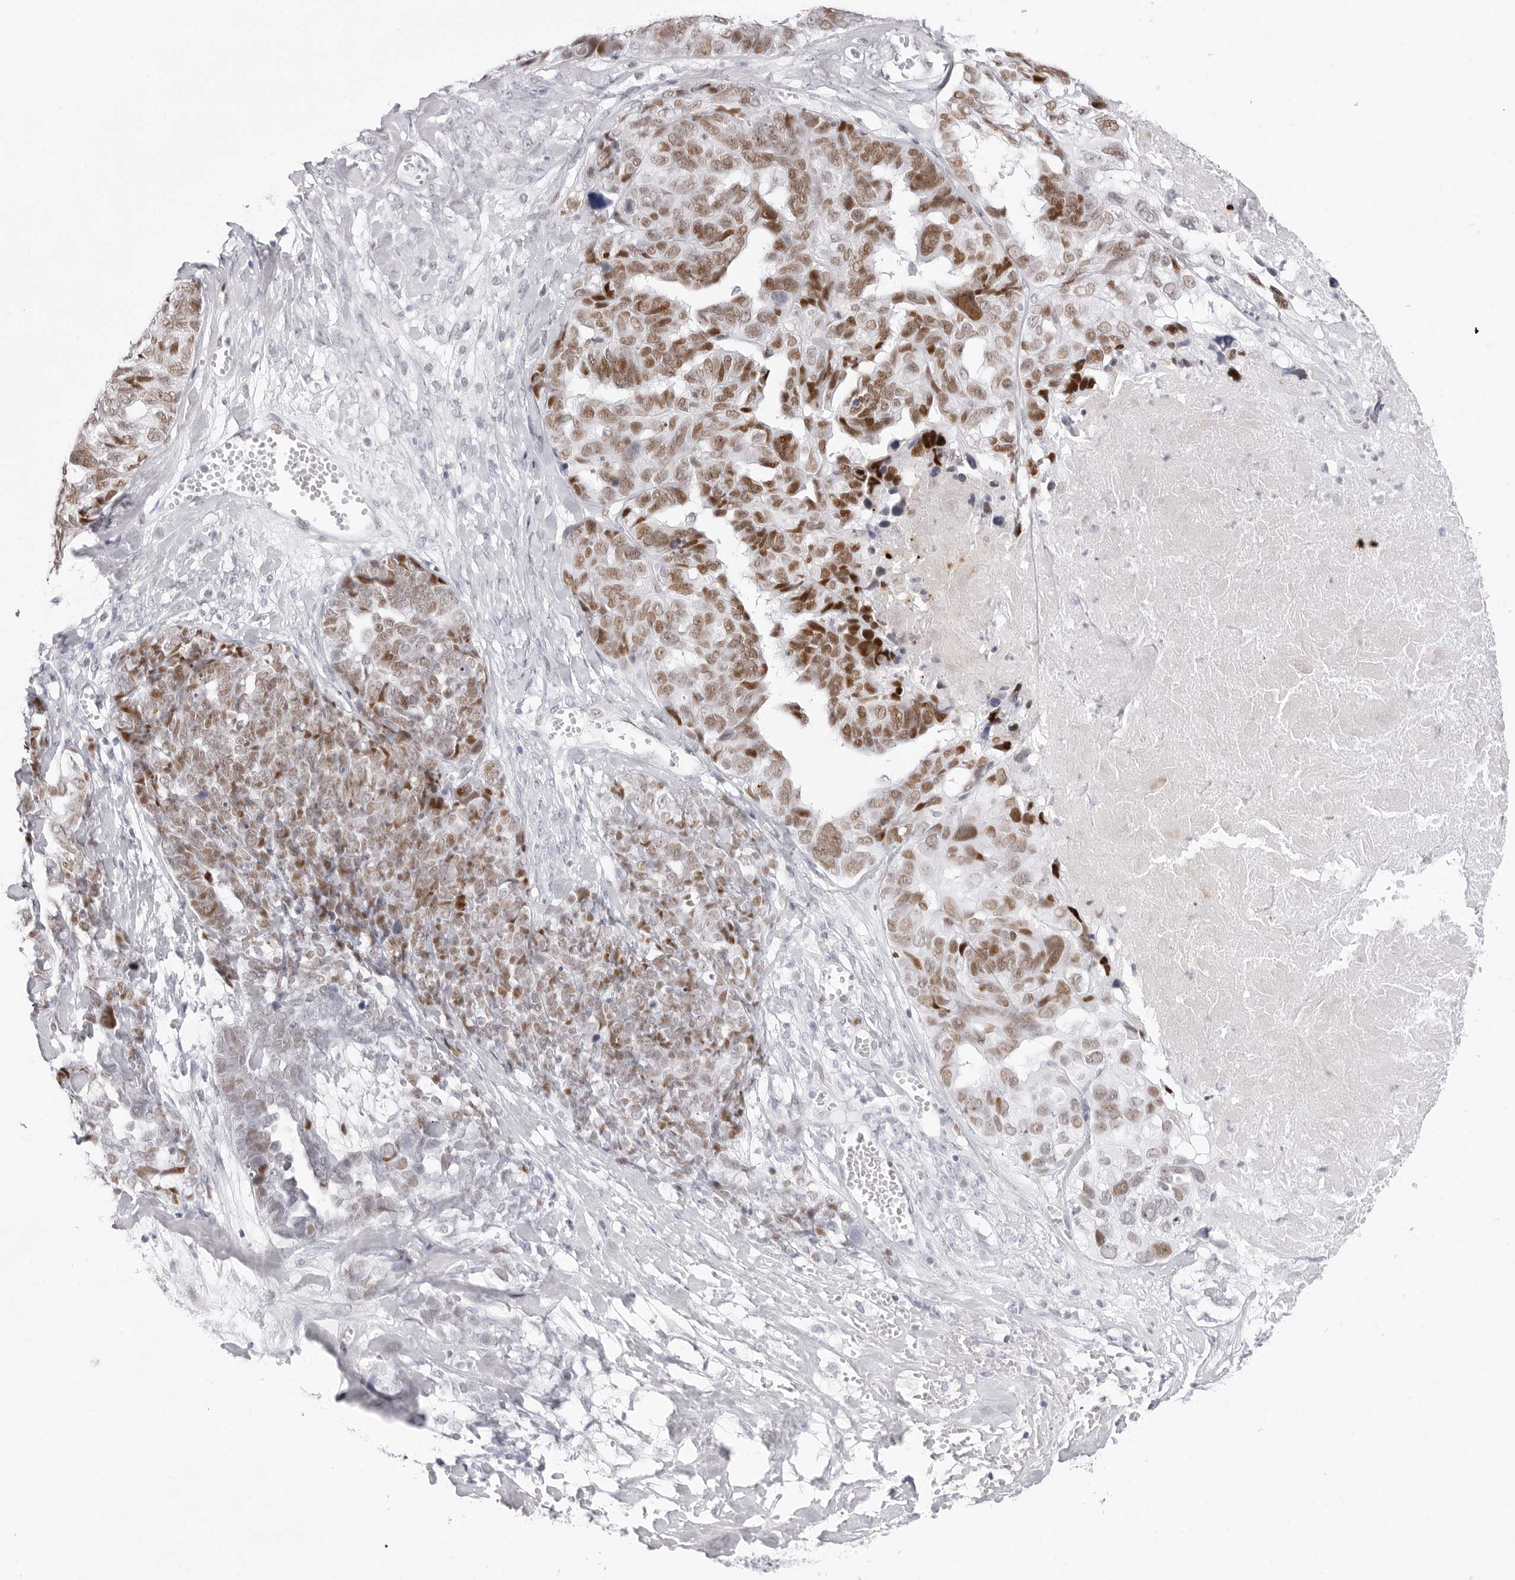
{"staining": {"intensity": "moderate", "quantity": ">75%", "location": "nuclear"}, "tissue": "ovarian cancer", "cell_type": "Tumor cells", "image_type": "cancer", "snomed": [{"axis": "morphology", "description": "Cystadenocarcinoma, serous, NOS"}, {"axis": "topography", "description": "Ovary"}], "caption": "Moderate nuclear protein positivity is appreciated in approximately >75% of tumor cells in ovarian cancer (serous cystadenocarcinoma).", "gene": "NASP", "patient": {"sex": "female", "age": 79}}